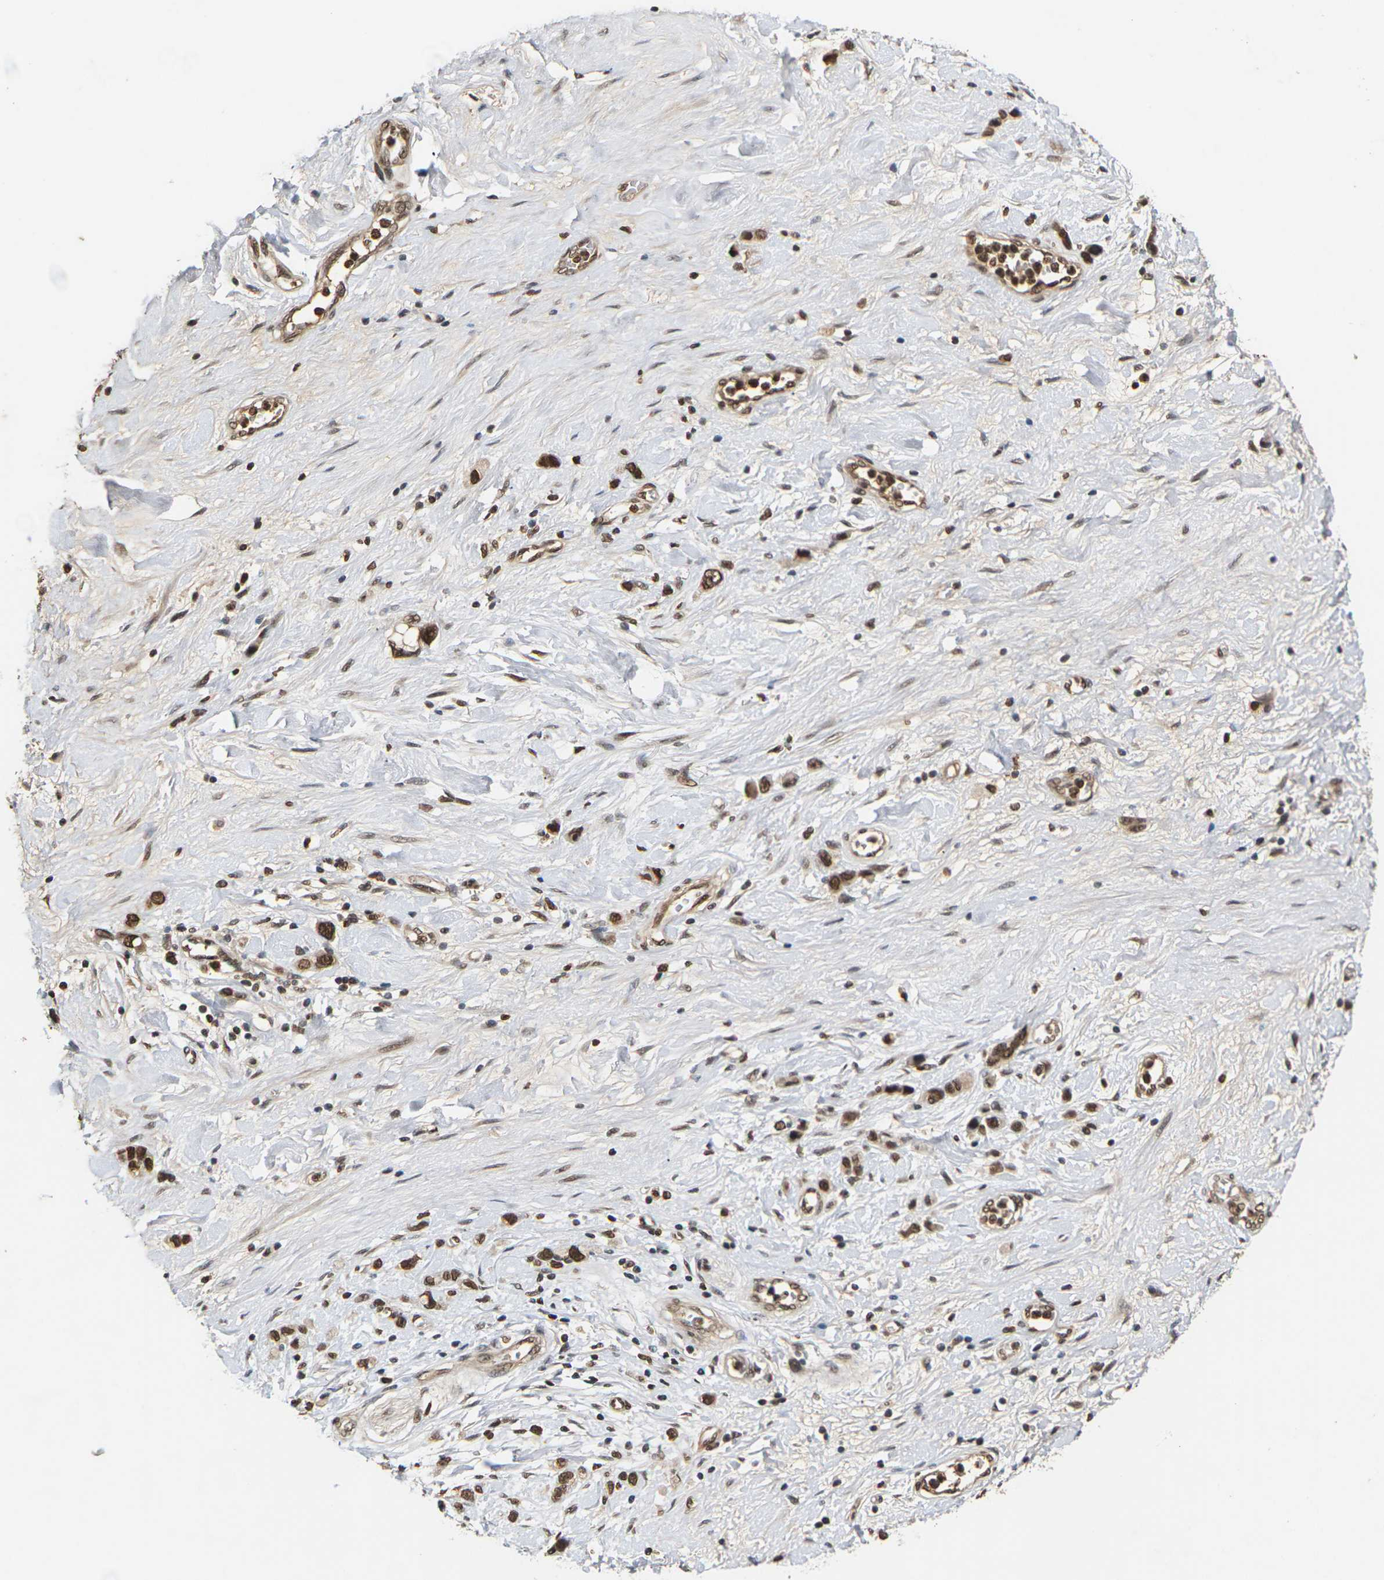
{"staining": {"intensity": "strong", "quantity": ">75%", "location": "nuclear"}, "tissue": "stomach cancer", "cell_type": "Tumor cells", "image_type": "cancer", "snomed": [{"axis": "morphology", "description": "Normal tissue, NOS"}, {"axis": "morphology", "description": "Adenocarcinoma, NOS"}, {"axis": "morphology", "description": "Adenocarcinoma, High grade"}, {"axis": "topography", "description": "Stomach, upper"}, {"axis": "topography", "description": "Stomach"}], "caption": "A brown stain highlights strong nuclear staining of a protein in human stomach cancer (high-grade adenocarcinoma) tumor cells.", "gene": "NELFA", "patient": {"sex": "female", "age": 65}}